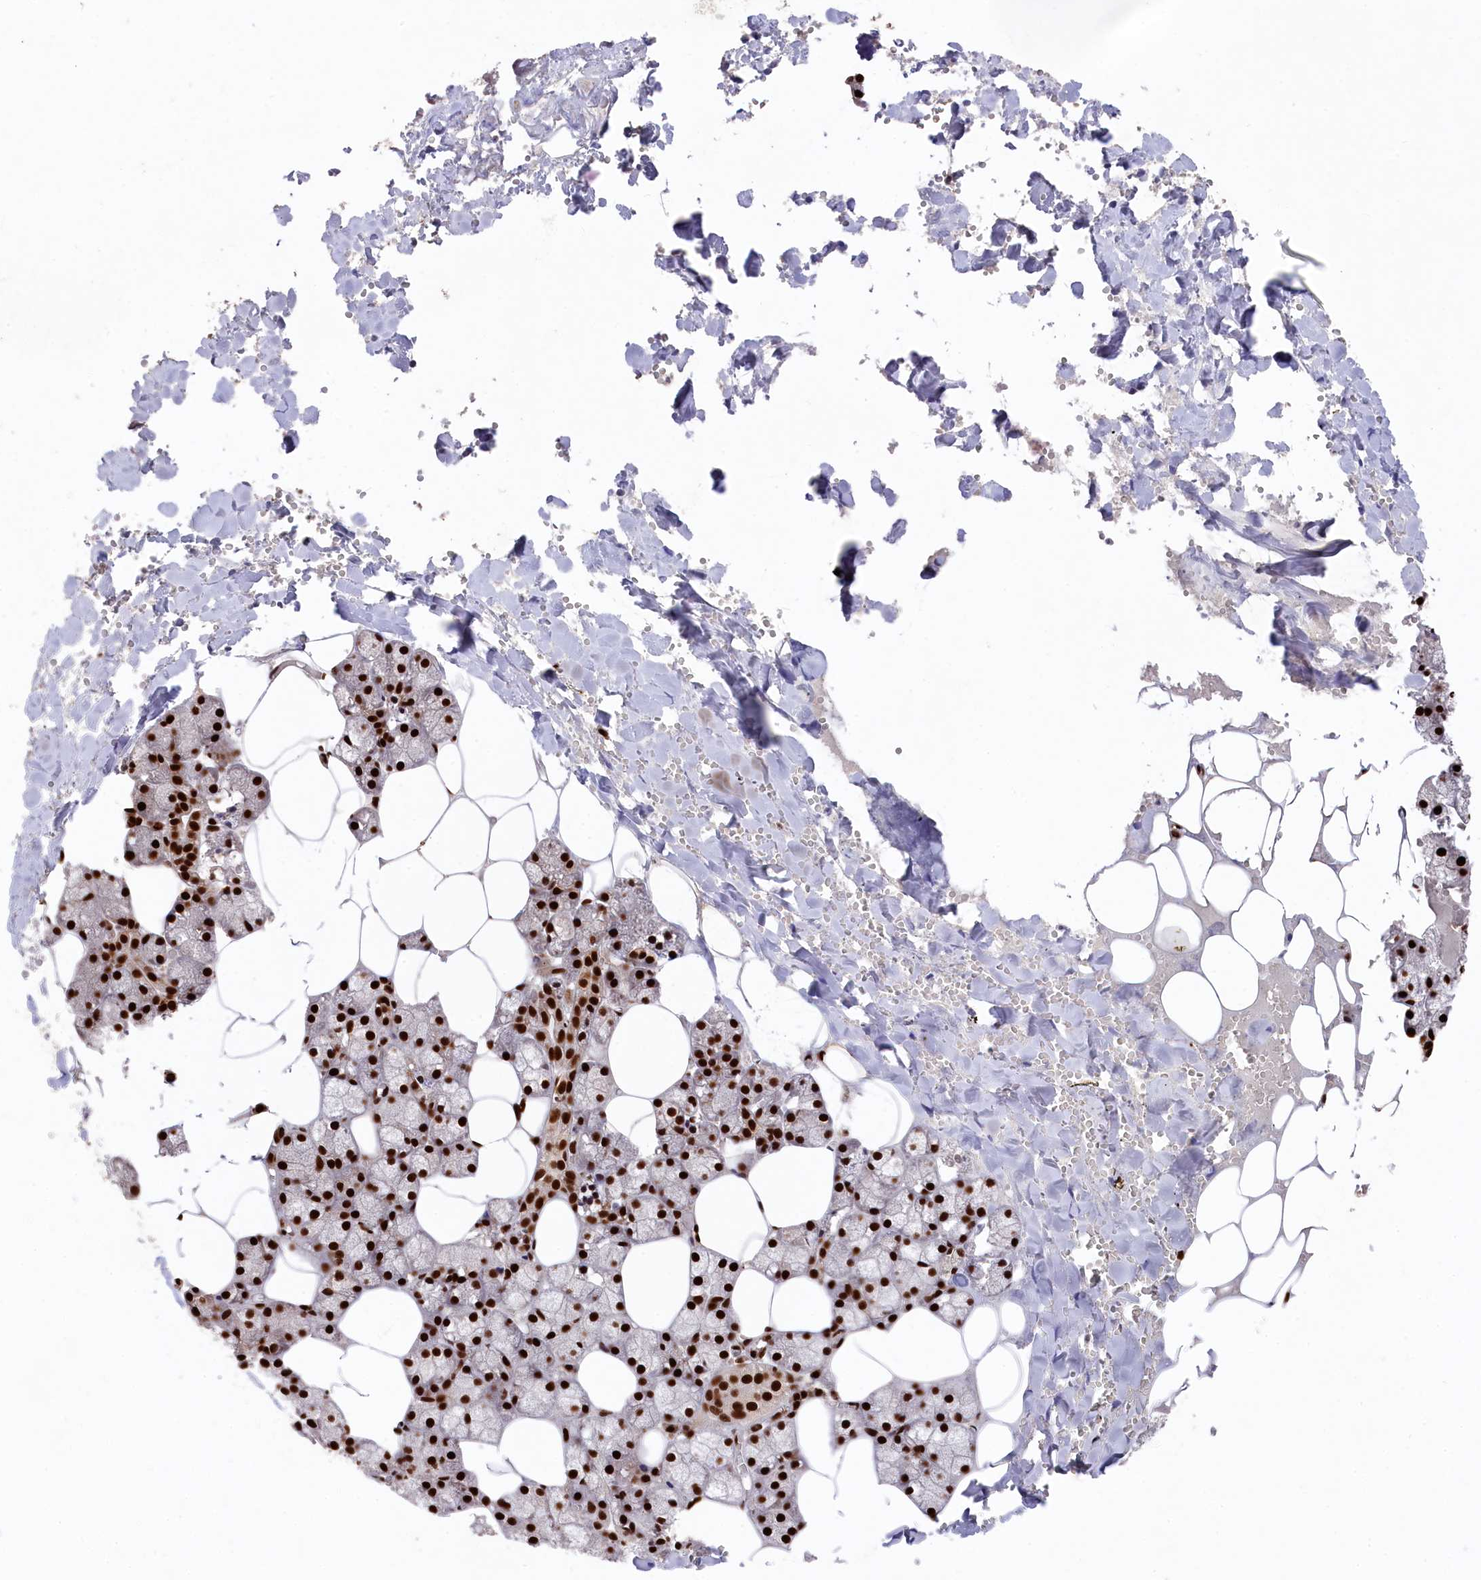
{"staining": {"intensity": "strong", "quantity": ">75%", "location": "nuclear"}, "tissue": "salivary gland", "cell_type": "Glandular cells", "image_type": "normal", "snomed": [{"axis": "morphology", "description": "Normal tissue, NOS"}, {"axis": "topography", "description": "Salivary gland"}], "caption": "This micrograph demonstrates immunohistochemistry staining of unremarkable salivary gland, with high strong nuclear positivity in about >75% of glandular cells.", "gene": "PRPF31", "patient": {"sex": "male", "age": 62}}